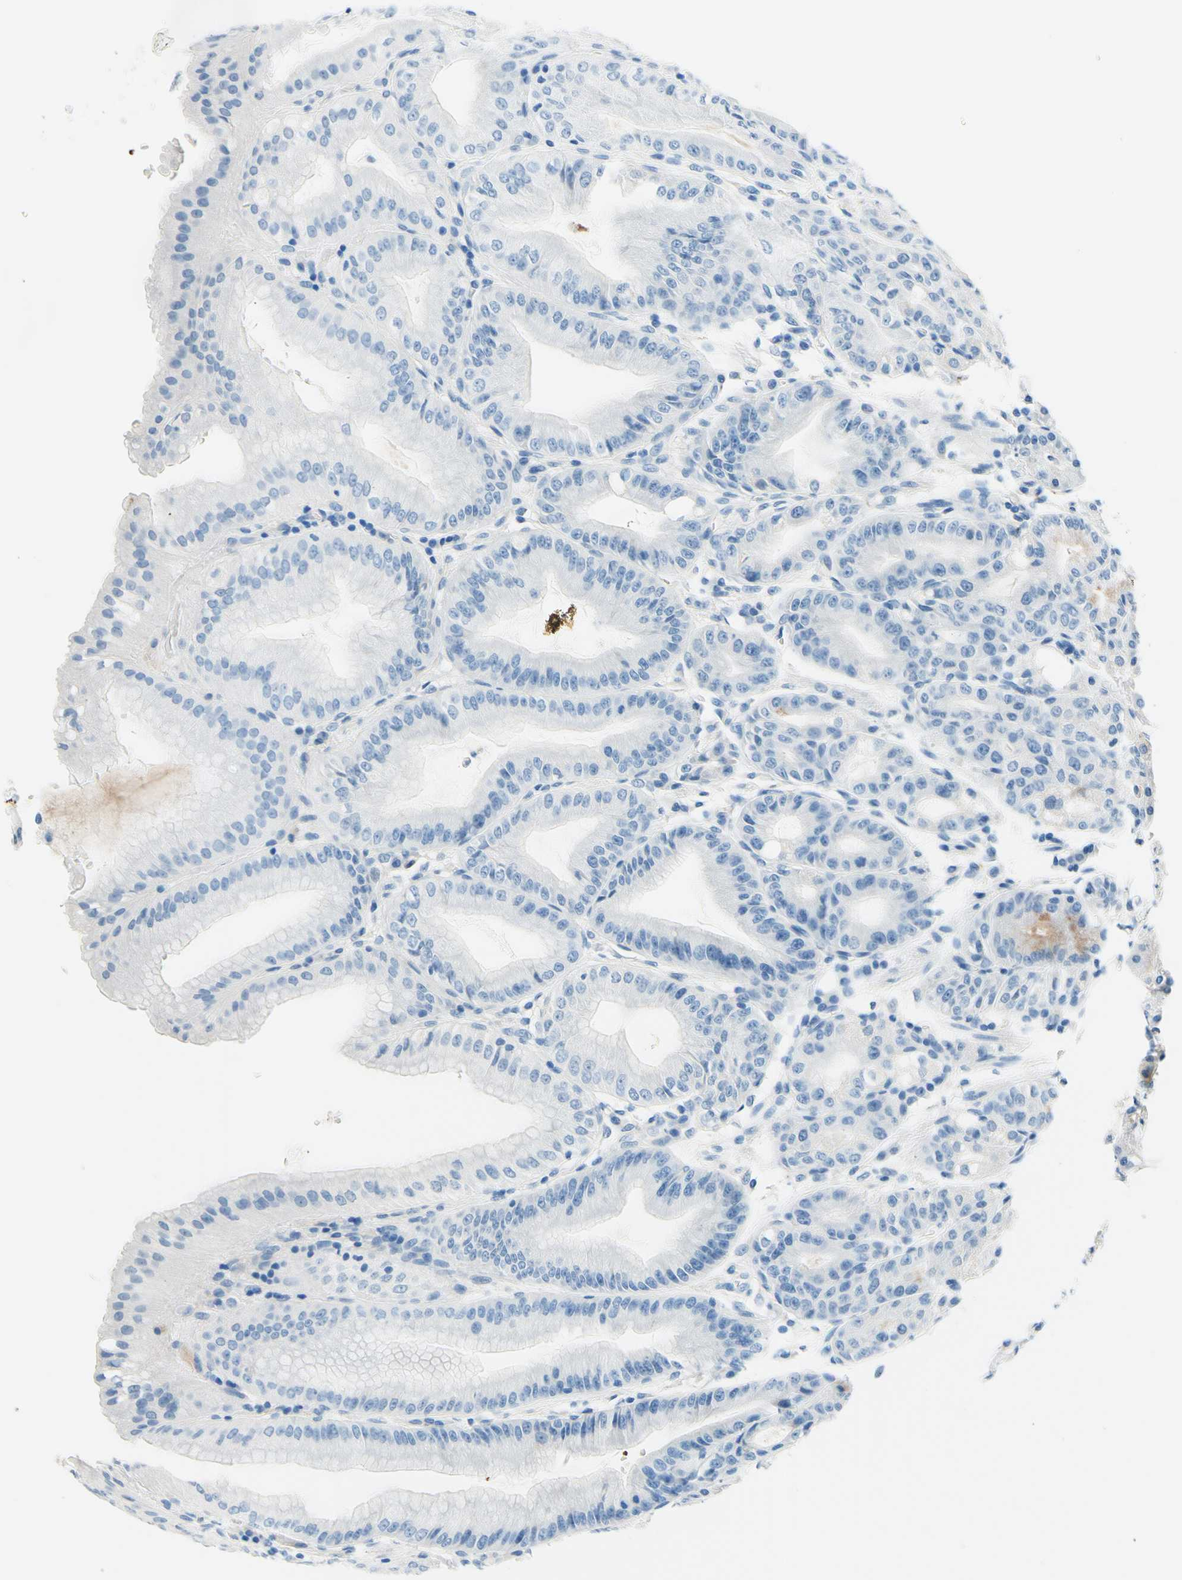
{"staining": {"intensity": "weak", "quantity": "<25%", "location": "cytoplasmic/membranous"}, "tissue": "stomach", "cell_type": "Glandular cells", "image_type": "normal", "snomed": [{"axis": "morphology", "description": "Normal tissue, NOS"}, {"axis": "topography", "description": "Stomach, lower"}], "caption": "A high-resolution histopathology image shows immunohistochemistry (IHC) staining of unremarkable stomach, which demonstrates no significant staining in glandular cells.", "gene": "PASD1", "patient": {"sex": "male", "age": 71}}